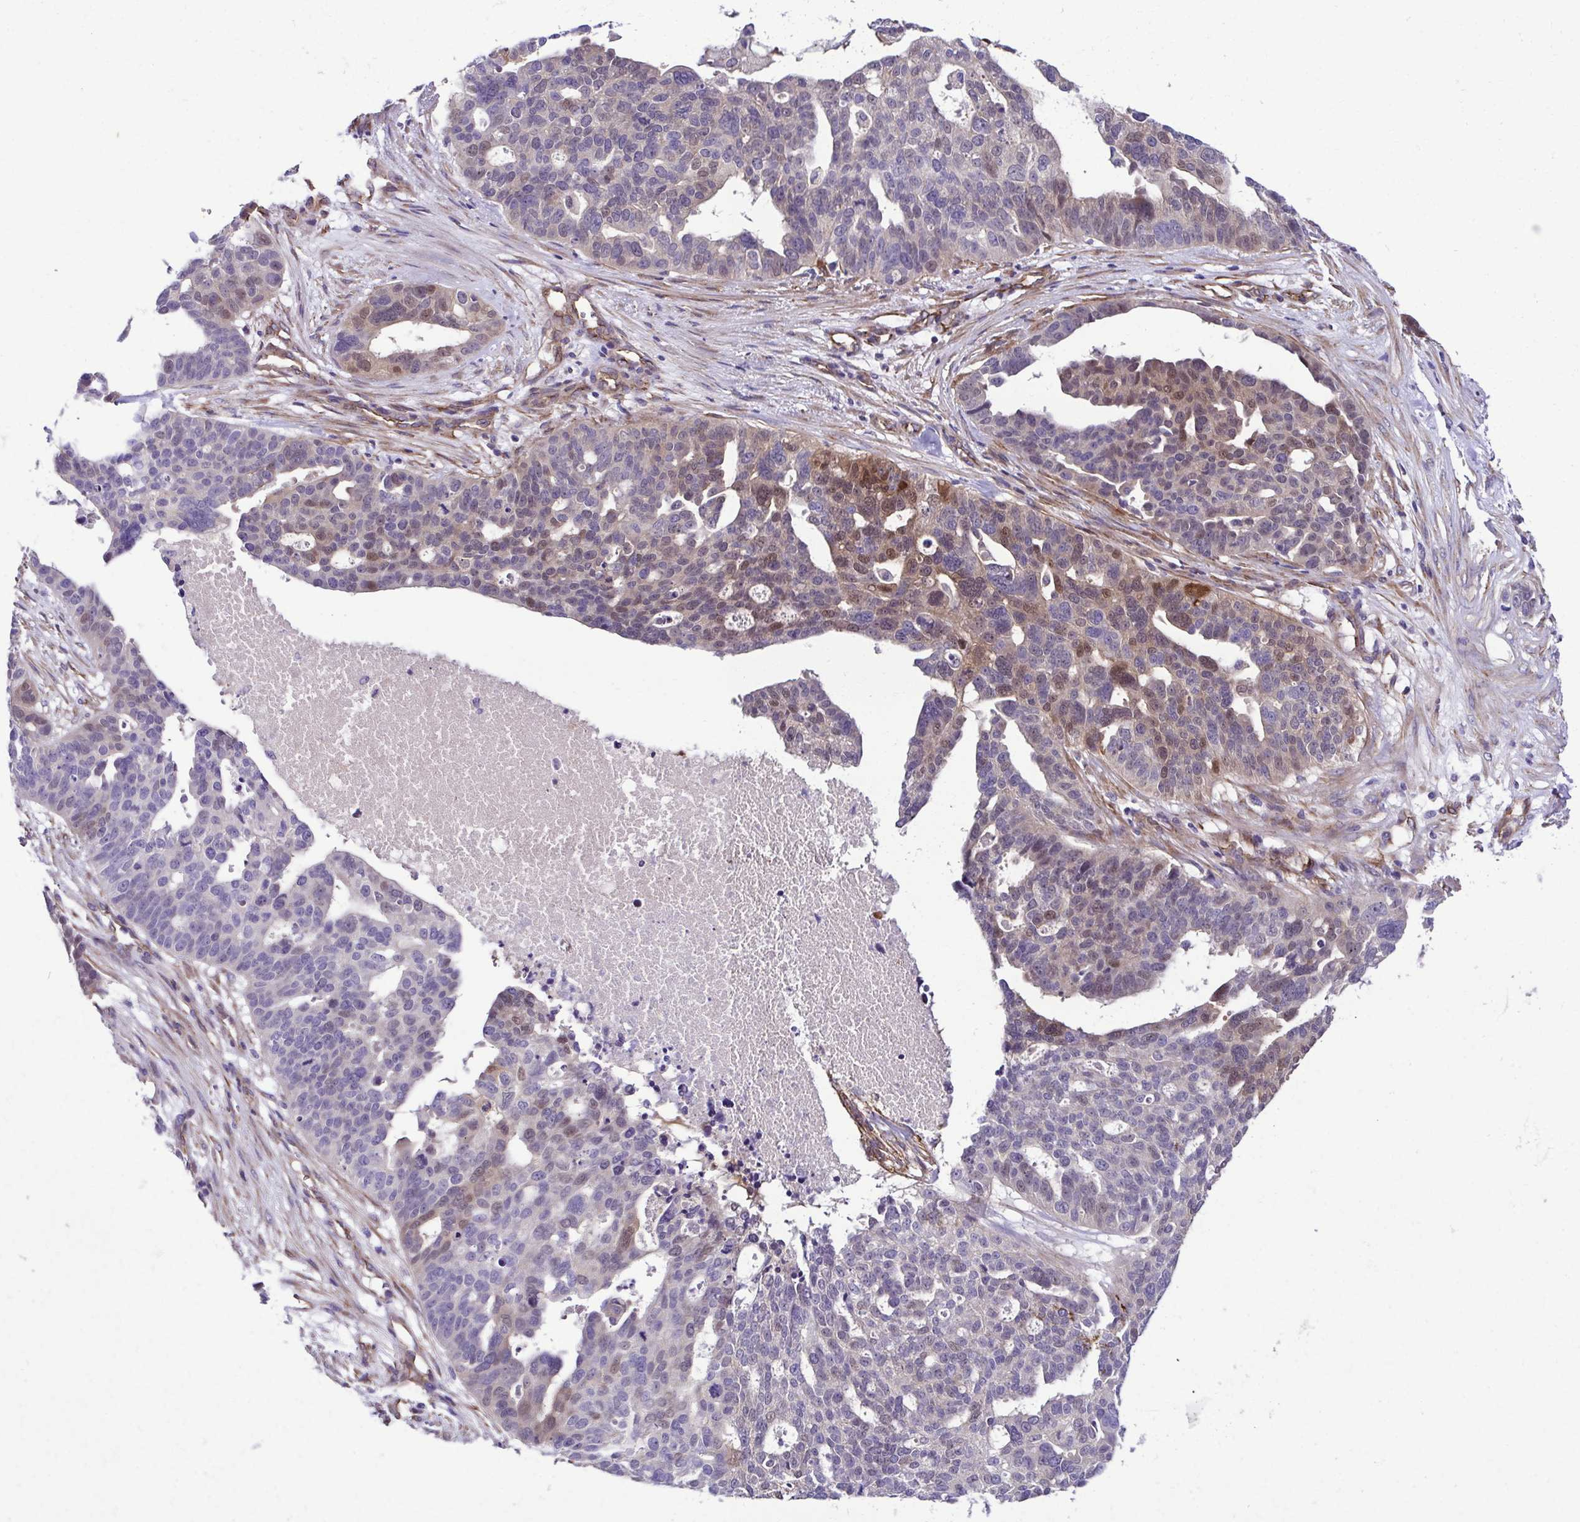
{"staining": {"intensity": "moderate", "quantity": "<25%", "location": "nuclear"}, "tissue": "ovarian cancer", "cell_type": "Tumor cells", "image_type": "cancer", "snomed": [{"axis": "morphology", "description": "Cystadenocarcinoma, serous, NOS"}, {"axis": "topography", "description": "Ovary"}], "caption": "This micrograph shows immunohistochemistry (IHC) staining of human ovarian serous cystadenocarcinoma, with low moderate nuclear staining in about <25% of tumor cells.", "gene": "TRIM52", "patient": {"sex": "female", "age": 59}}